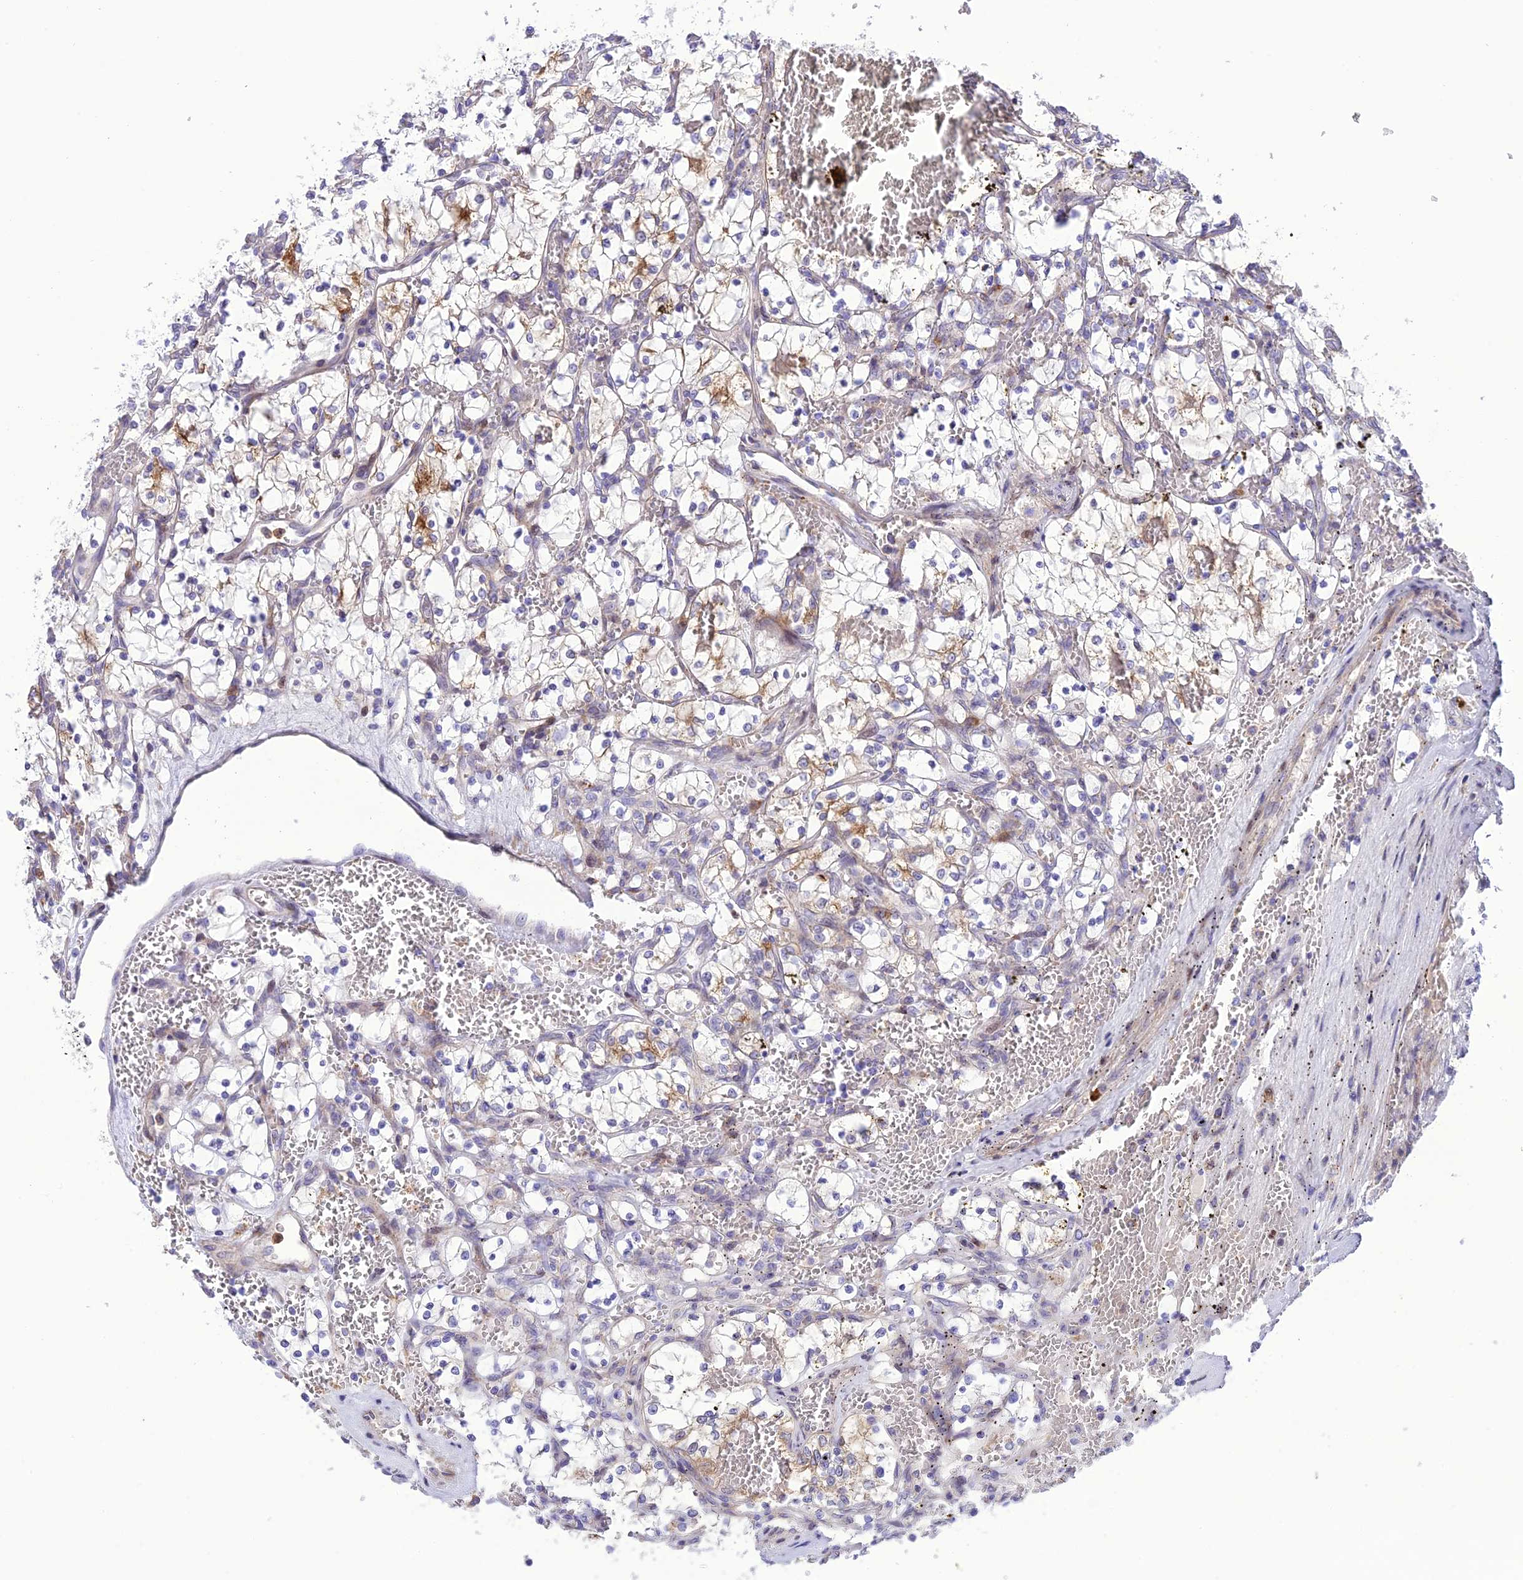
{"staining": {"intensity": "moderate", "quantity": "<25%", "location": "cytoplasmic/membranous"}, "tissue": "renal cancer", "cell_type": "Tumor cells", "image_type": "cancer", "snomed": [{"axis": "morphology", "description": "Adenocarcinoma, NOS"}, {"axis": "topography", "description": "Kidney"}], "caption": "This is an image of immunohistochemistry (IHC) staining of renal cancer, which shows moderate positivity in the cytoplasmic/membranous of tumor cells.", "gene": "JMY", "patient": {"sex": "female", "age": 69}}